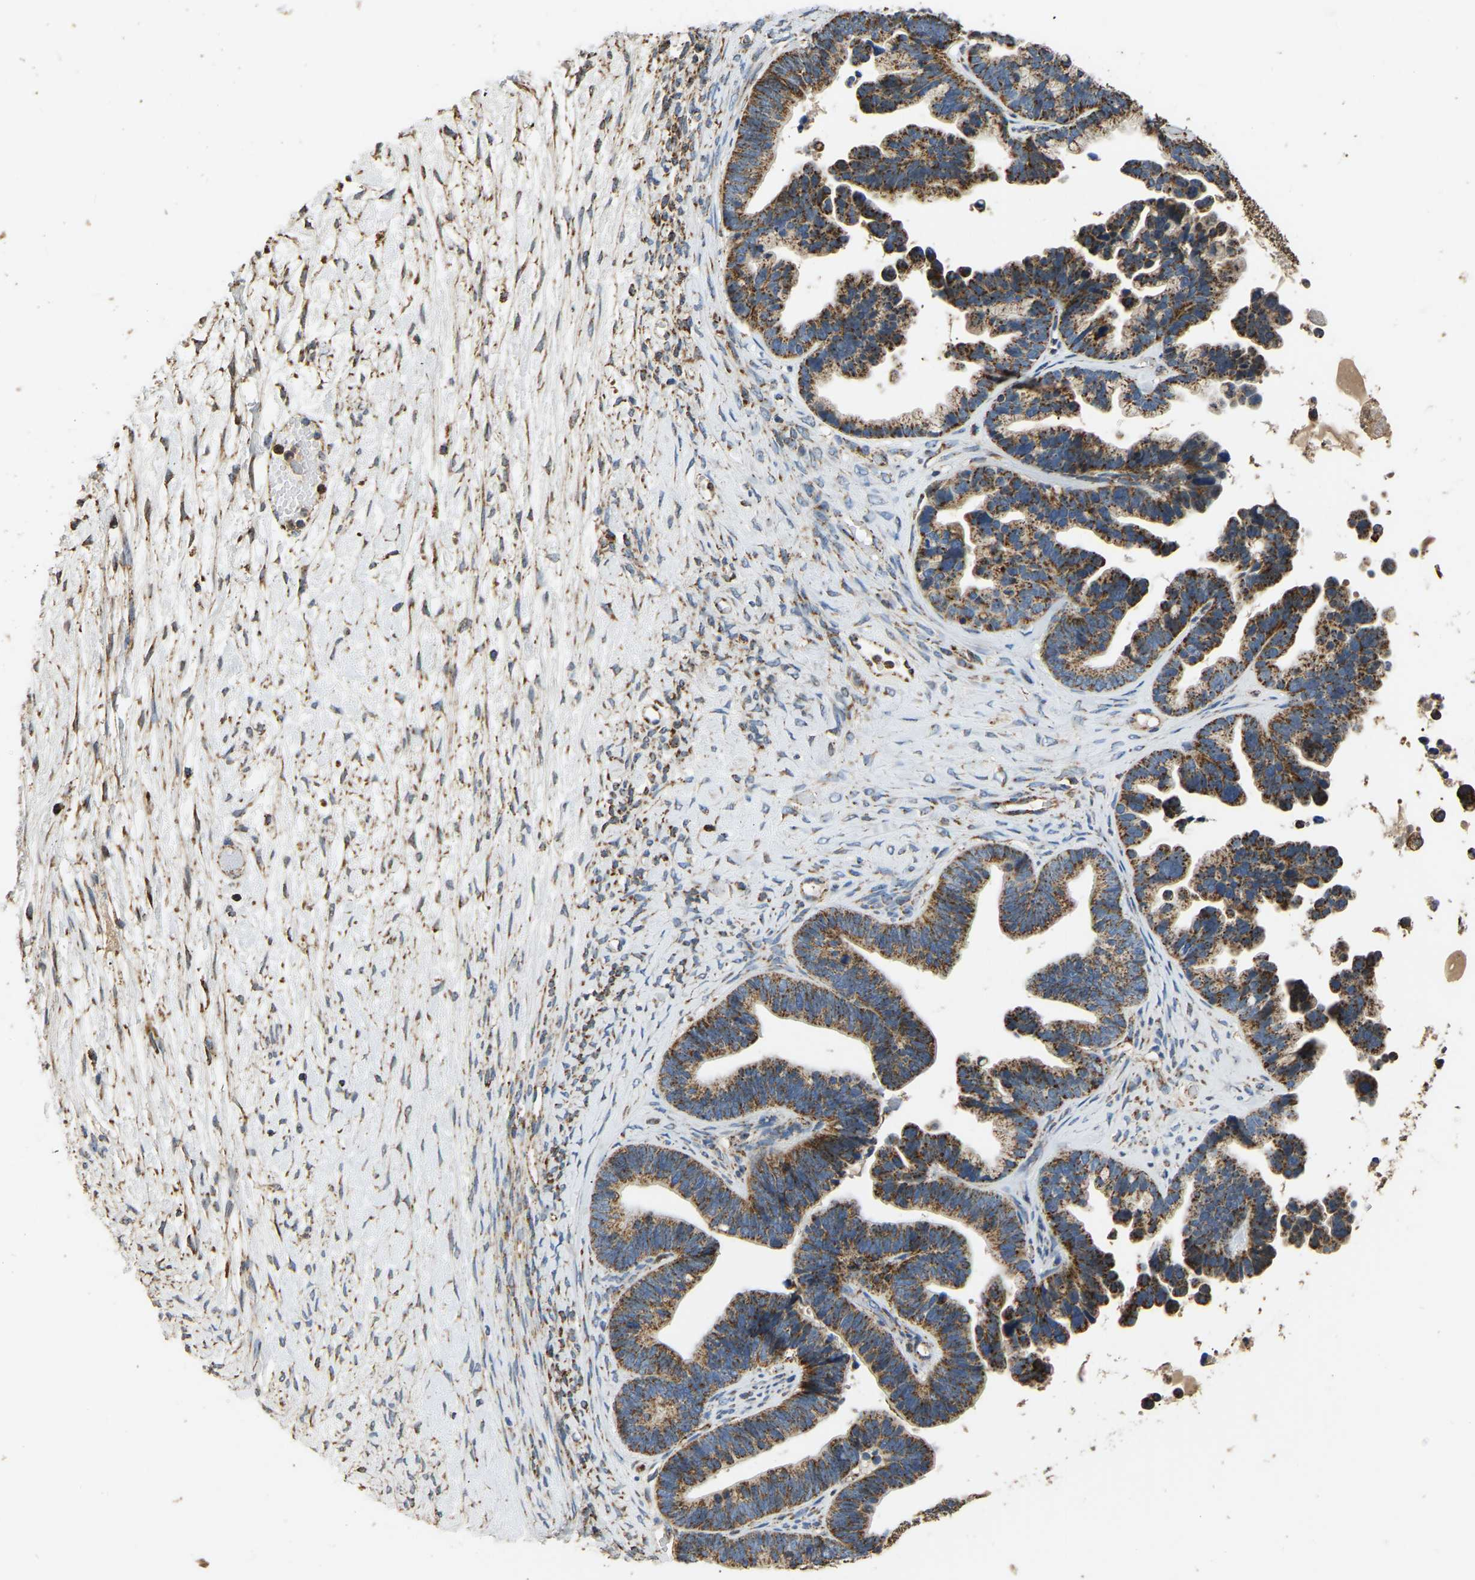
{"staining": {"intensity": "strong", "quantity": ">75%", "location": "cytoplasmic/membranous"}, "tissue": "ovarian cancer", "cell_type": "Tumor cells", "image_type": "cancer", "snomed": [{"axis": "morphology", "description": "Cystadenocarcinoma, serous, NOS"}, {"axis": "topography", "description": "Ovary"}], "caption": "The histopathology image reveals staining of ovarian cancer (serous cystadenocarcinoma), revealing strong cytoplasmic/membranous protein positivity (brown color) within tumor cells.", "gene": "TUFM", "patient": {"sex": "female", "age": 56}}